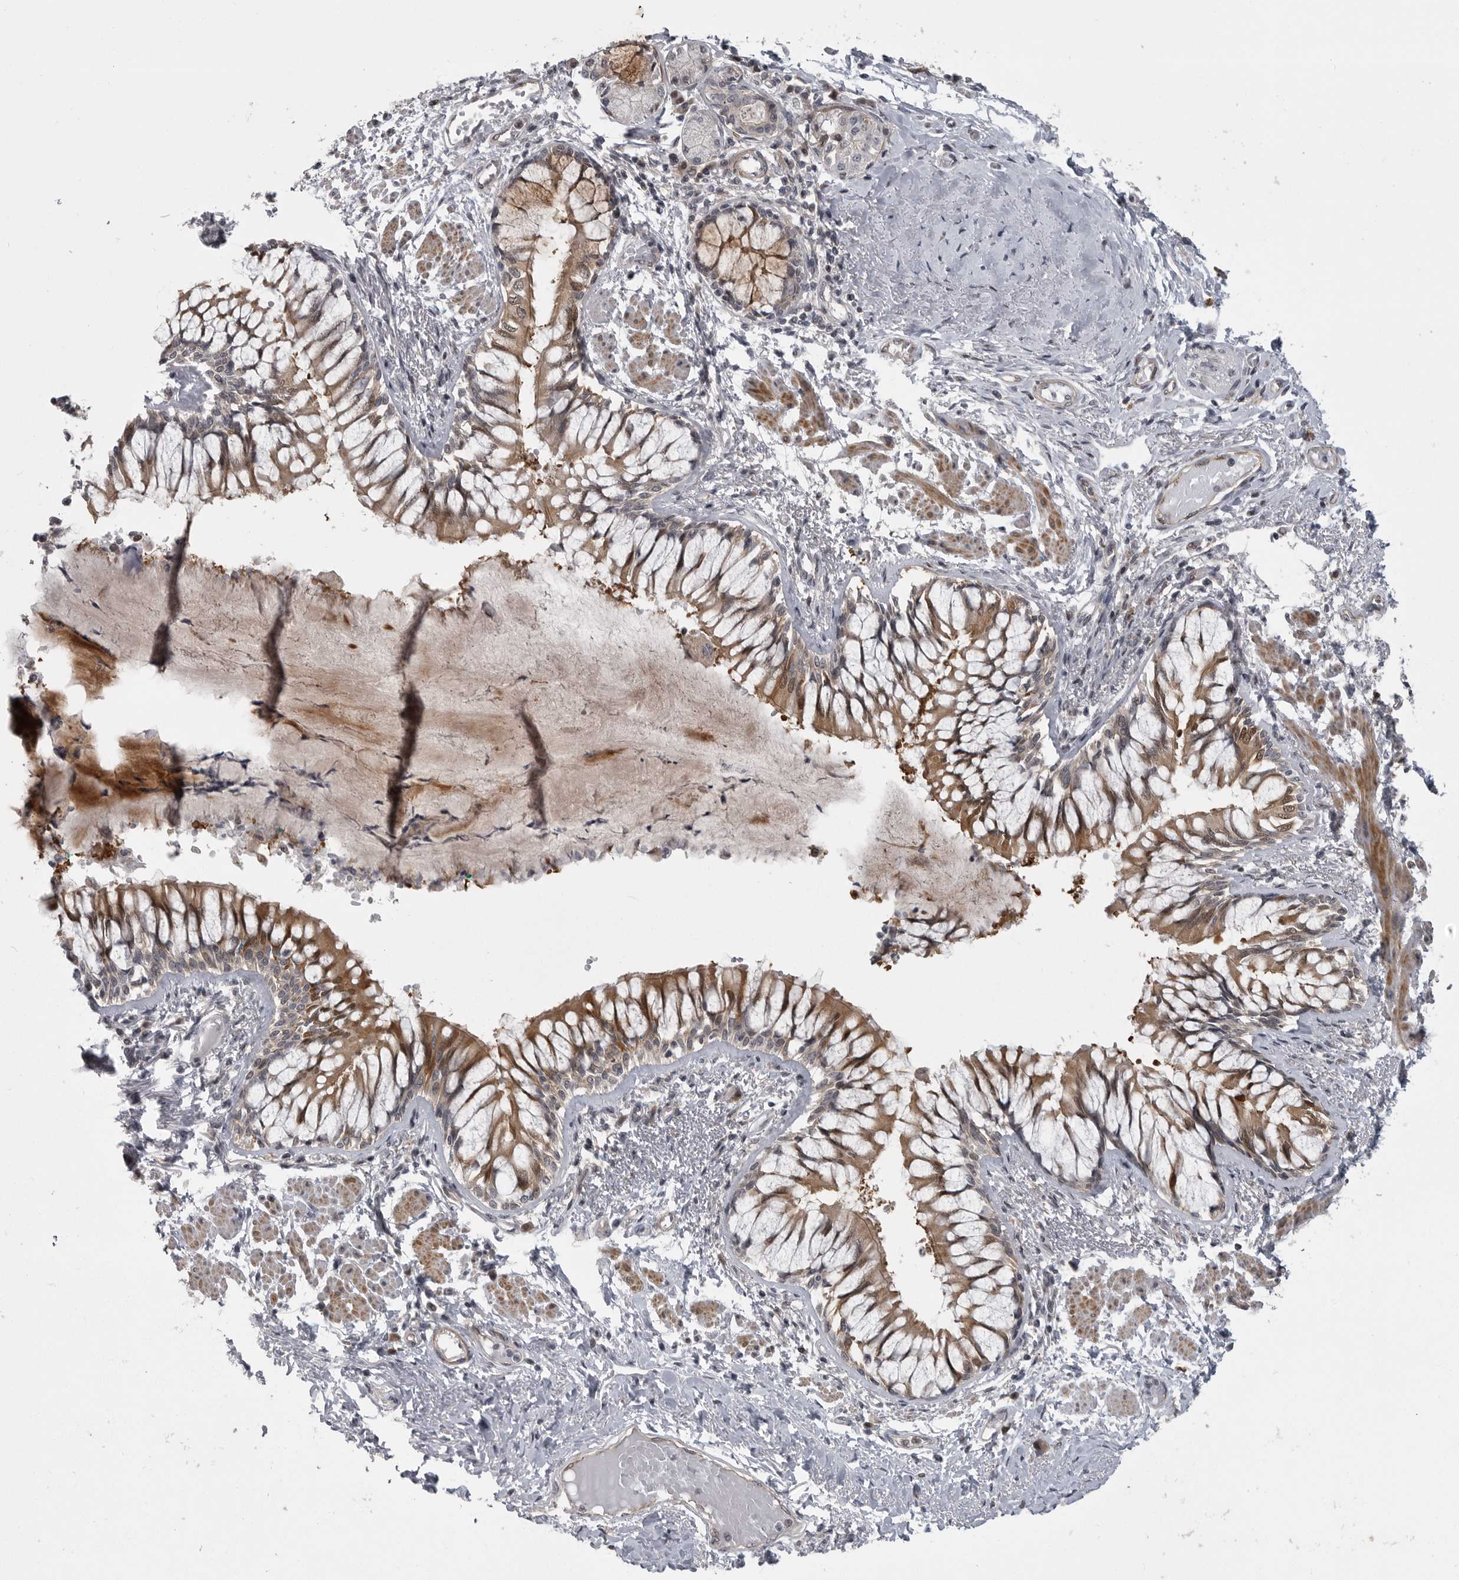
{"staining": {"intensity": "moderate", "quantity": ">75%", "location": "cytoplasmic/membranous"}, "tissue": "bronchus", "cell_type": "Respiratory epithelial cells", "image_type": "normal", "snomed": [{"axis": "morphology", "description": "Normal tissue, NOS"}, {"axis": "topography", "description": "Cartilage tissue"}, {"axis": "topography", "description": "Bronchus"}, {"axis": "topography", "description": "Lung"}], "caption": "This histopathology image exhibits IHC staining of unremarkable bronchus, with medium moderate cytoplasmic/membranous positivity in about >75% of respiratory epithelial cells.", "gene": "PPP1R9A", "patient": {"sex": "male", "age": 64}}